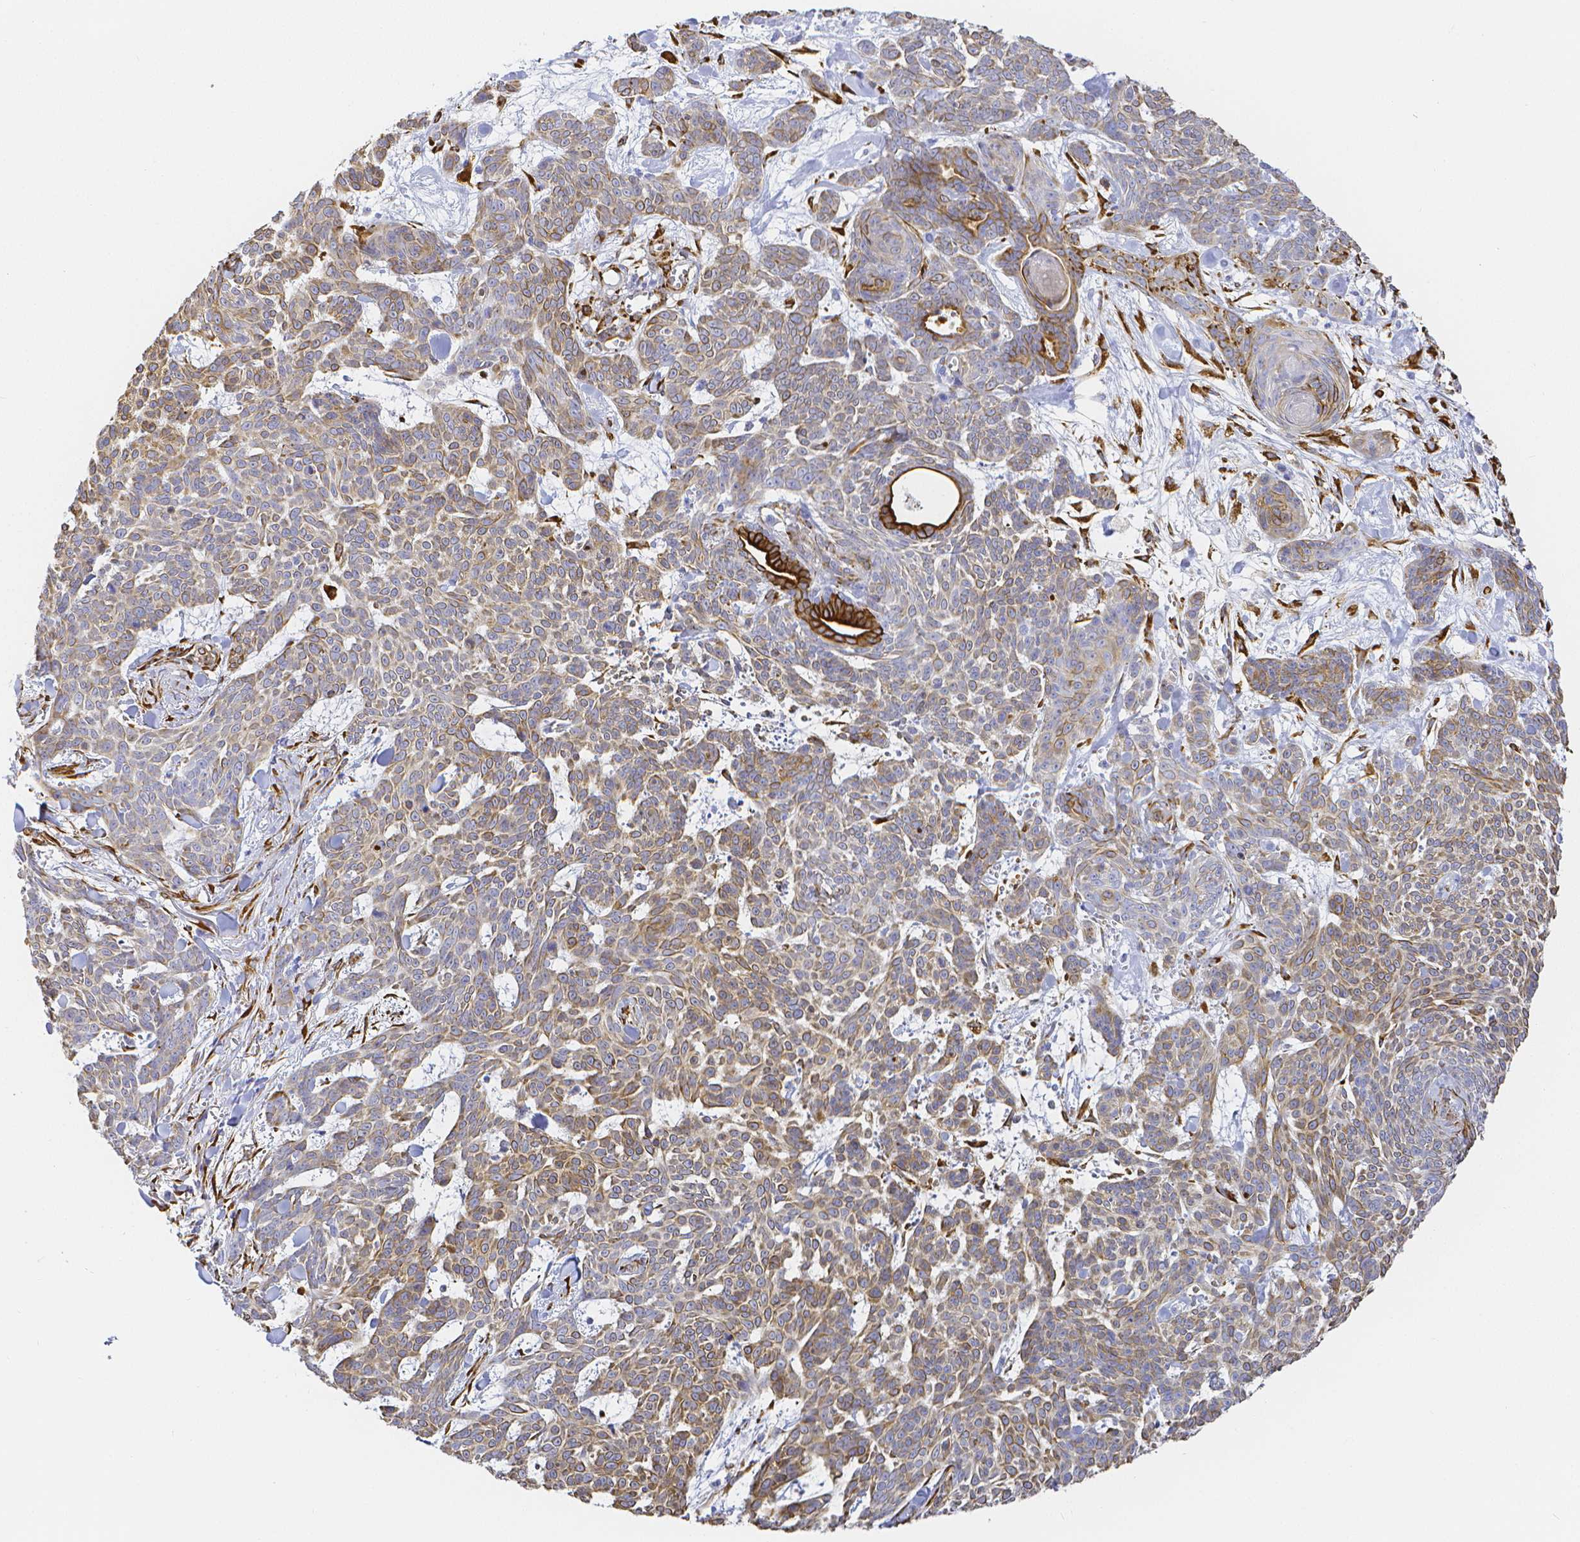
{"staining": {"intensity": "weak", "quantity": "25%-75%", "location": "cytoplasmic/membranous"}, "tissue": "skin cancer", "cell_type": "Tumor cells", "image_type": "cancer", "snomed": [{"axis": "morphology", "description": "Basal cell carcinoma"}, {"axis": "topography", "description": "Skin"}], "caption": "High-power microscopy captured an immunohistochemistry histopathology image of skin cancer (basal cell carcinoma), revealing weak cytoplasmic/membranous expression in approximately 25%-75% of tumor cells. Nuclei are stained in blue.", "gene": "SMURF1", "patient": {"sex": "female", "age": 93}}